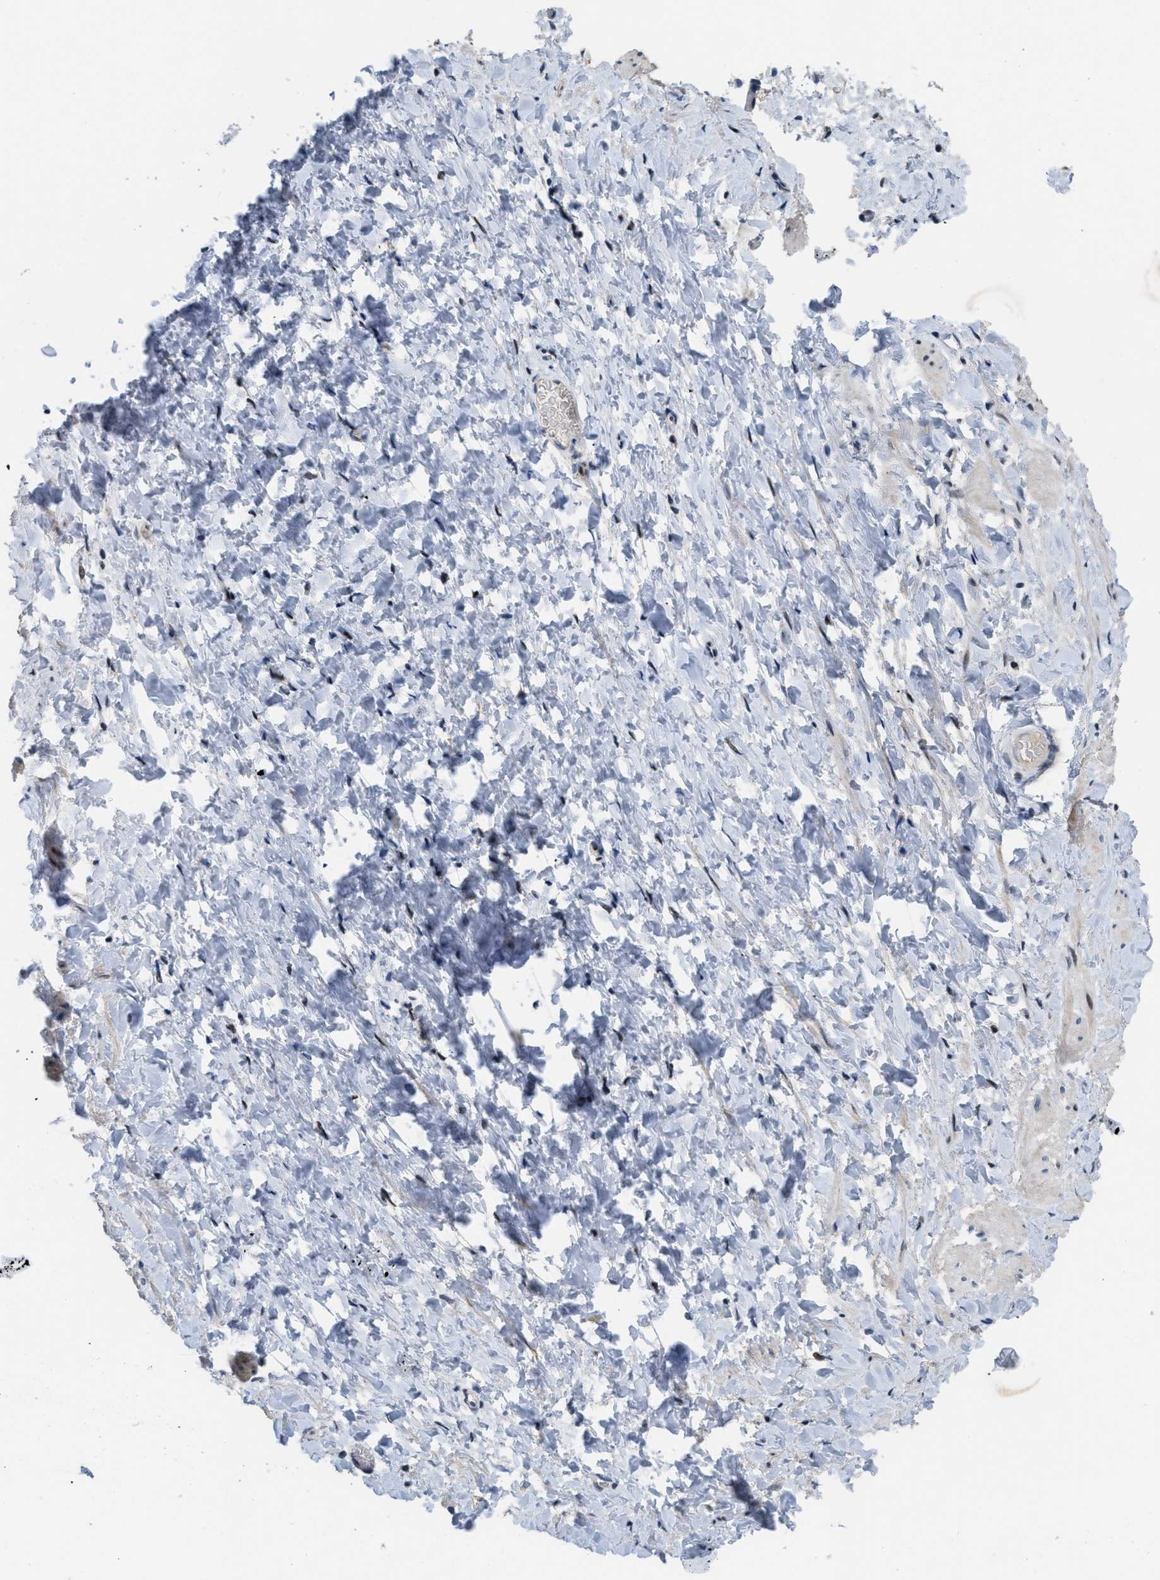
{"staining": {"intensity": "negative", "quantity": "none", "location": "none"}, "tissue": "smooth muscle", "cell_type": "Smooth muscle cells", "image_type": "normal", "snomed": [{"axis": "morphology", "description": "Normal tissue, NOS"}, {"axis": "topography", "description": "Smooth muscle"}], "caption": "The histopathology image reveals no staining of smooth muscle cells in unremarkable smooth muscle.", "gene": "SETDB1", "patient": {"sex": "male", "age": 16}}